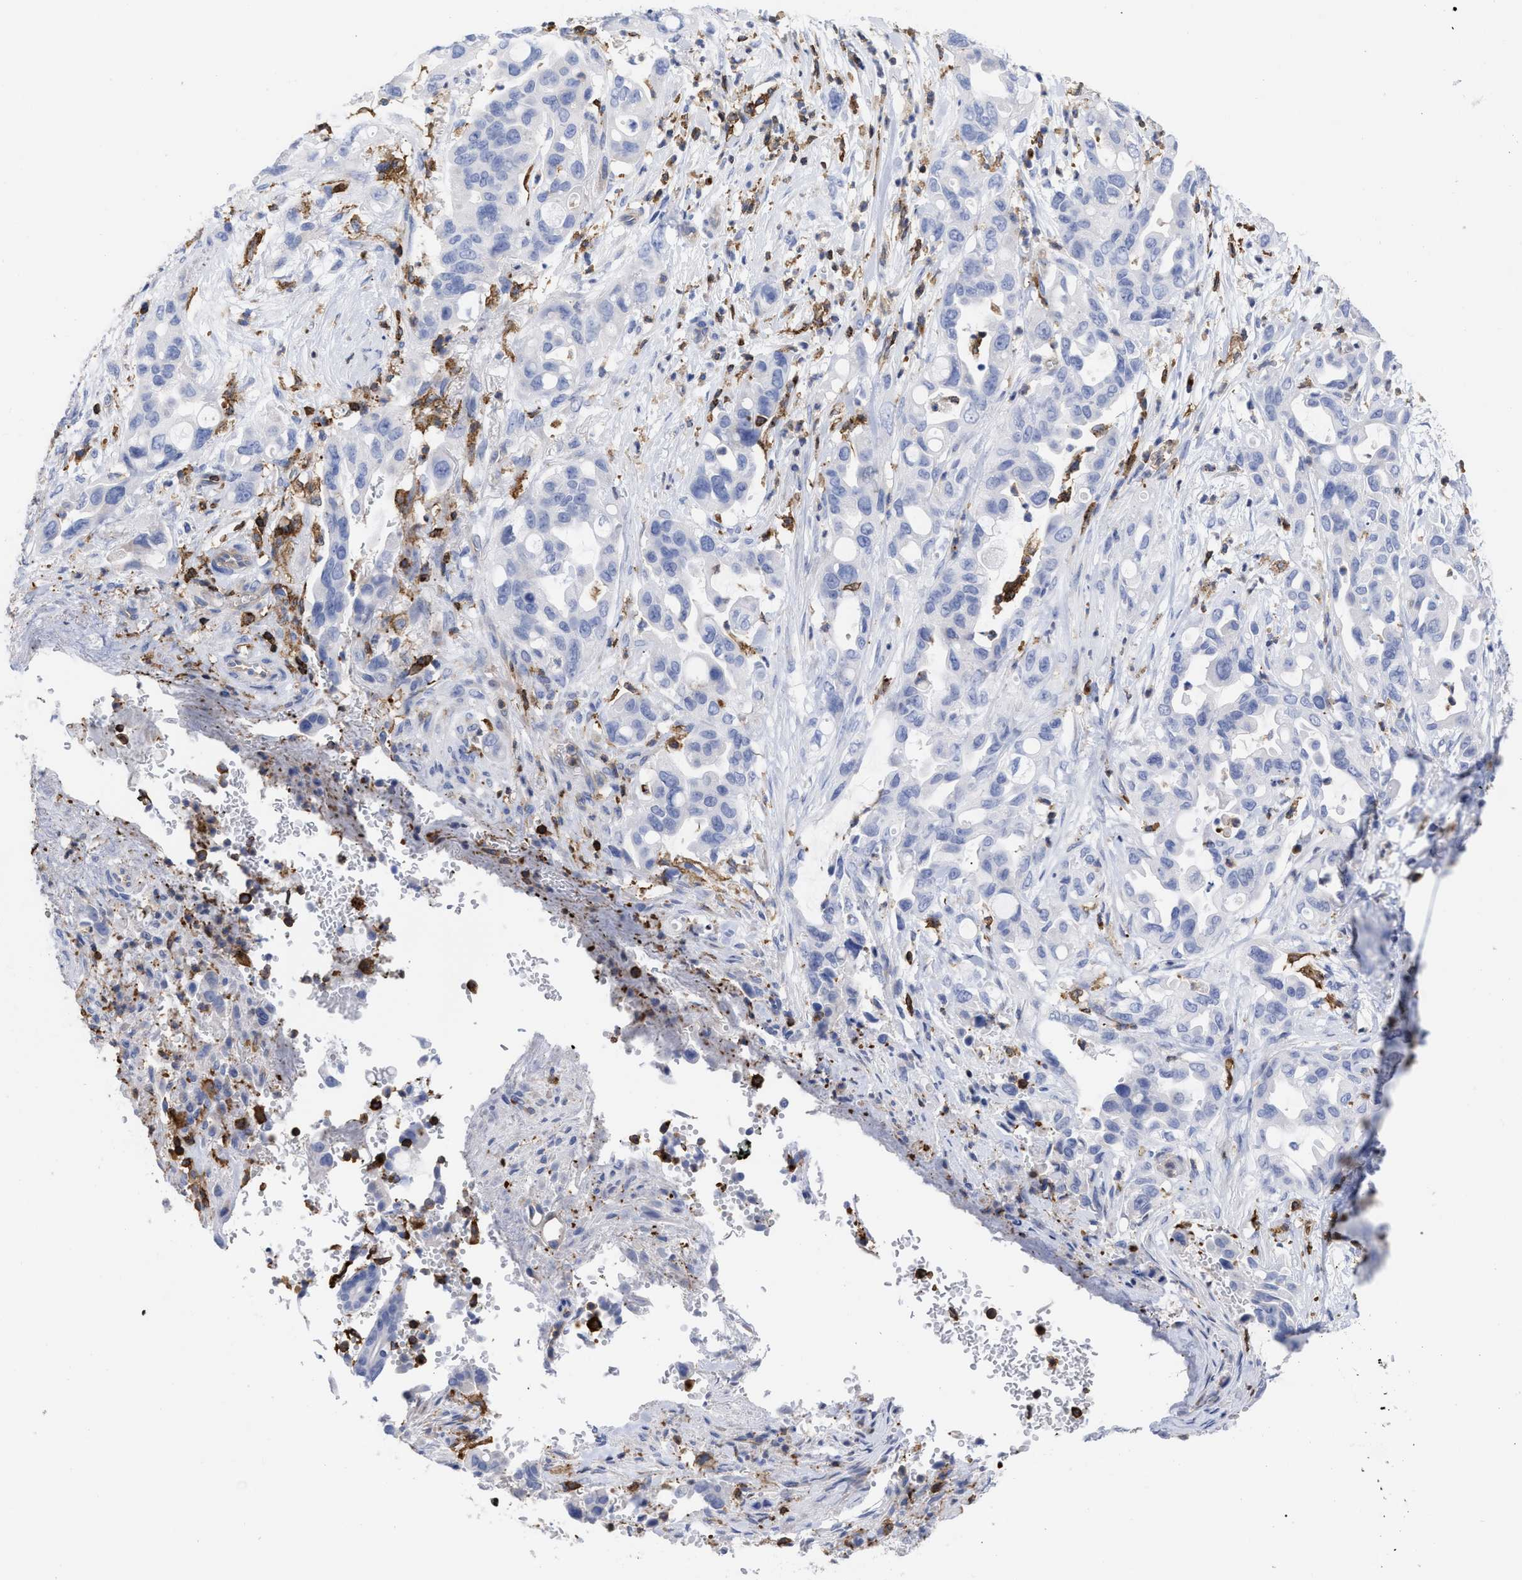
{"staining": {"intensity": "negative", "quantity": "none", "location": "none"}, "tissue": "pancreatic cancer", "cell_type": "Tumor cells", "image_type": "cancer", "snomed": [{"axis": "morphology", "description": "Adenocarcinoma, NOS"}, {"axis": "topography", "description": "Pancreas"}], "caption": "Tumor cells are negative for protein expression in human adenocarcinoma (pancreatic). The staining was performed using DAB (3,3'-diaminobenzidine) to visualize the protein expression in brown, while the nuclei were stained in blue with hematoxylin (Magnification: 20x).", "gene": "HCLS1", "patient": {"sex": "female", "age": 70}}